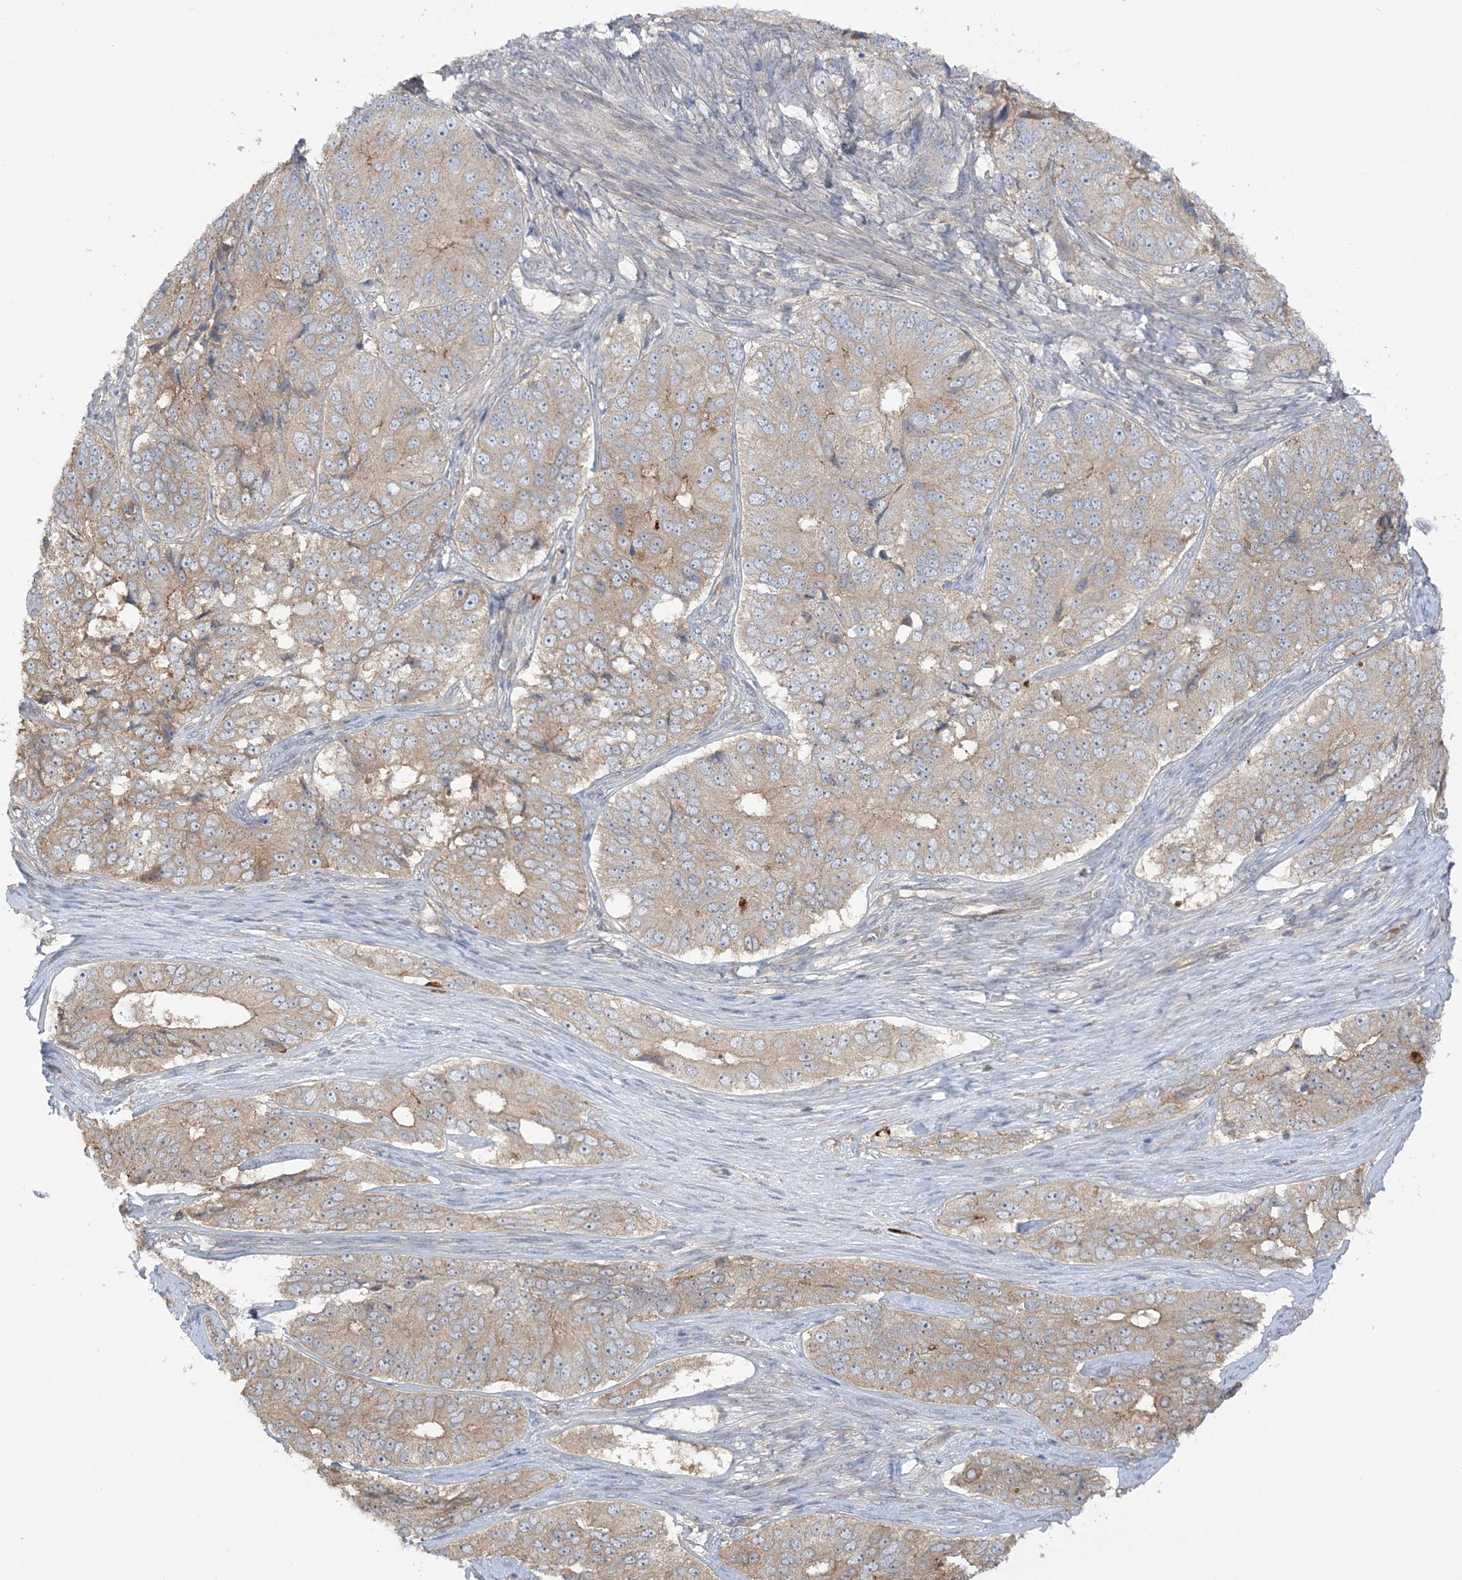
{"staining": {"intensity": "weak", "quantity": ">75%", "location": "cytoplasmic/membranous"}, "tissue": "ovarian cancer", "cell_type": "Tumor cells", "image_type": "cancer", "snomed": [{"axis": "morphology", "description": "Carcinoma, endometroid"}, {"axis": "topography", "description": "Ovary"}], "caption": "The image shows immunohistochemical staining of endometroid carcinoma (ovarian). There is weak cytoplasmic/membranous expression is present in approximately >75% of tumor cells. (brown staining indicates protein expression, while blue staining denotes nuclei).", "gene": "ICMT", "patient": {"sex": "female", "age": 51}}